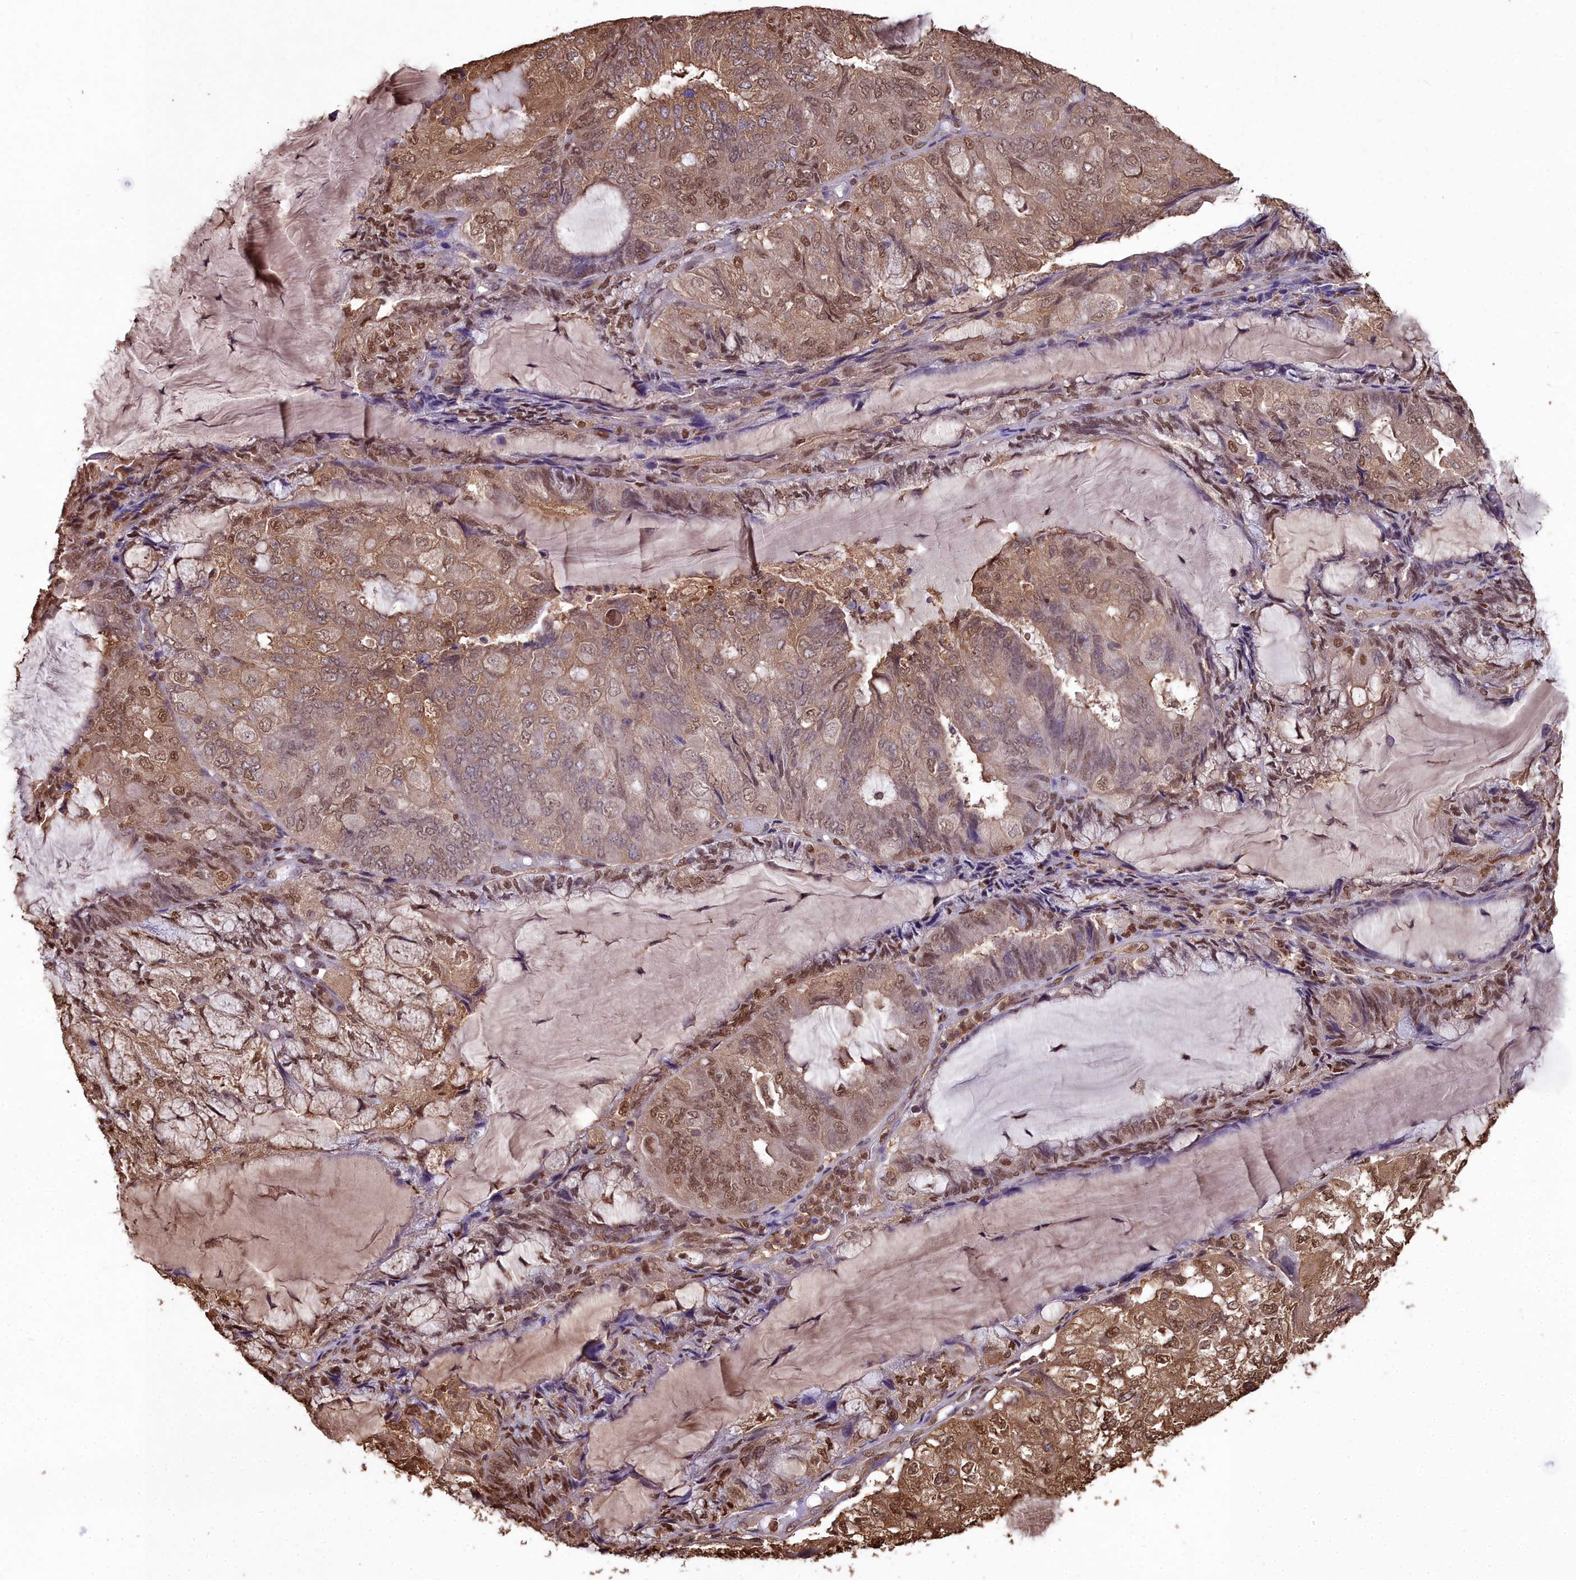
{"staining": {"intensity": "moderate", "quantity": ">75%", "location": "cytoplasmic/membranous,nuclear"}, "tissue": "endometrial cancer", "cell_type": "Tumor cells", "image_type": "cancer", "snomed": [{"axis": "morphology", "description": "Adenocarcinoma, NOS"}, {"axis": "topography", "description": "Endometrium"}], "caption": "Tumor cells display medium levels of moderate cytoplasmic/membranous and nuclear expression in approximately >75% of cells in human endometrial adenocarcinoma.", "gene": "GAPDH", "patient": {"sex": "female", "age": 81}}